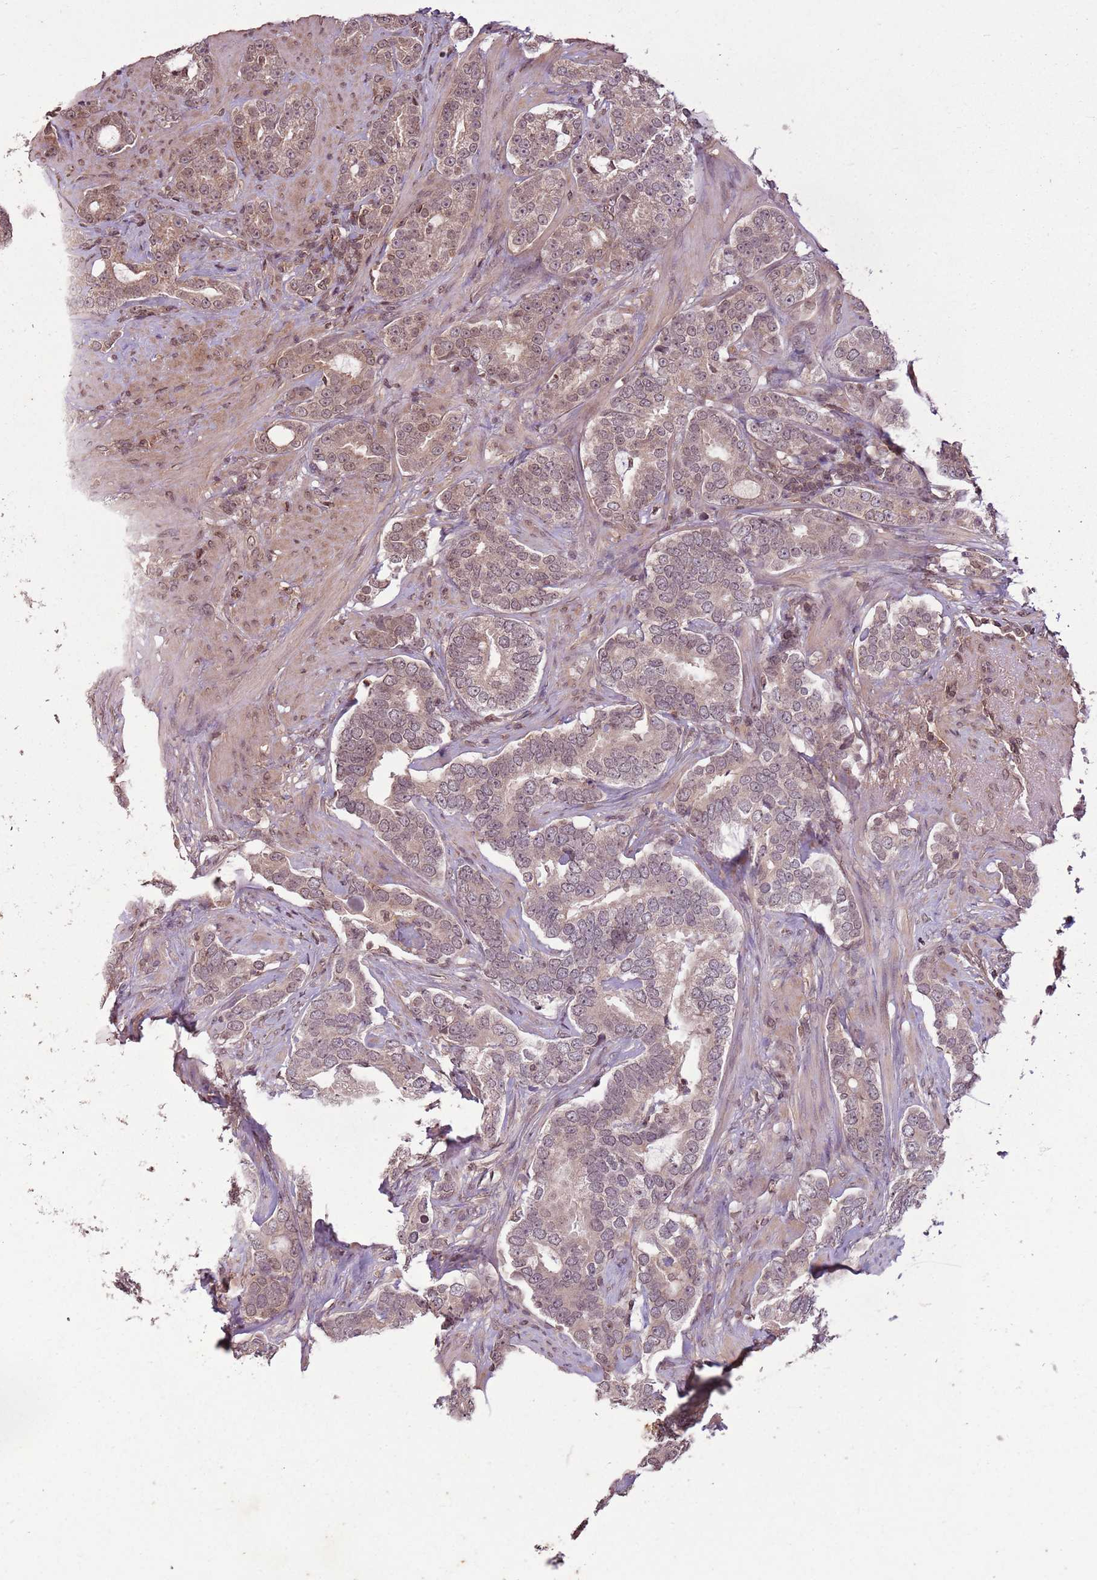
{"staining": {"intensity": "weak", "quantity": "25%-75%", "location": "cytoplasmic/membranous,nuclear"}, "tissue": "prostate cancer", "cell_type": "Tumor cells", "image_type": "cancer", "snomed": [{"axis": "morphology", "description": "Adenocarcinoma, High grade"}, {"axis": "topography", "description": "Prostate"}], "caption": "Adenocarcinoma (high-grade) (prostate) stained for a protein (brown) displays weak cytoplasmic/membranous and nuclear positive expression in approximately 25%-75% of tumor cells.", "gene": "CAPN9", "patient": {"sex": "male", "age": 64}}